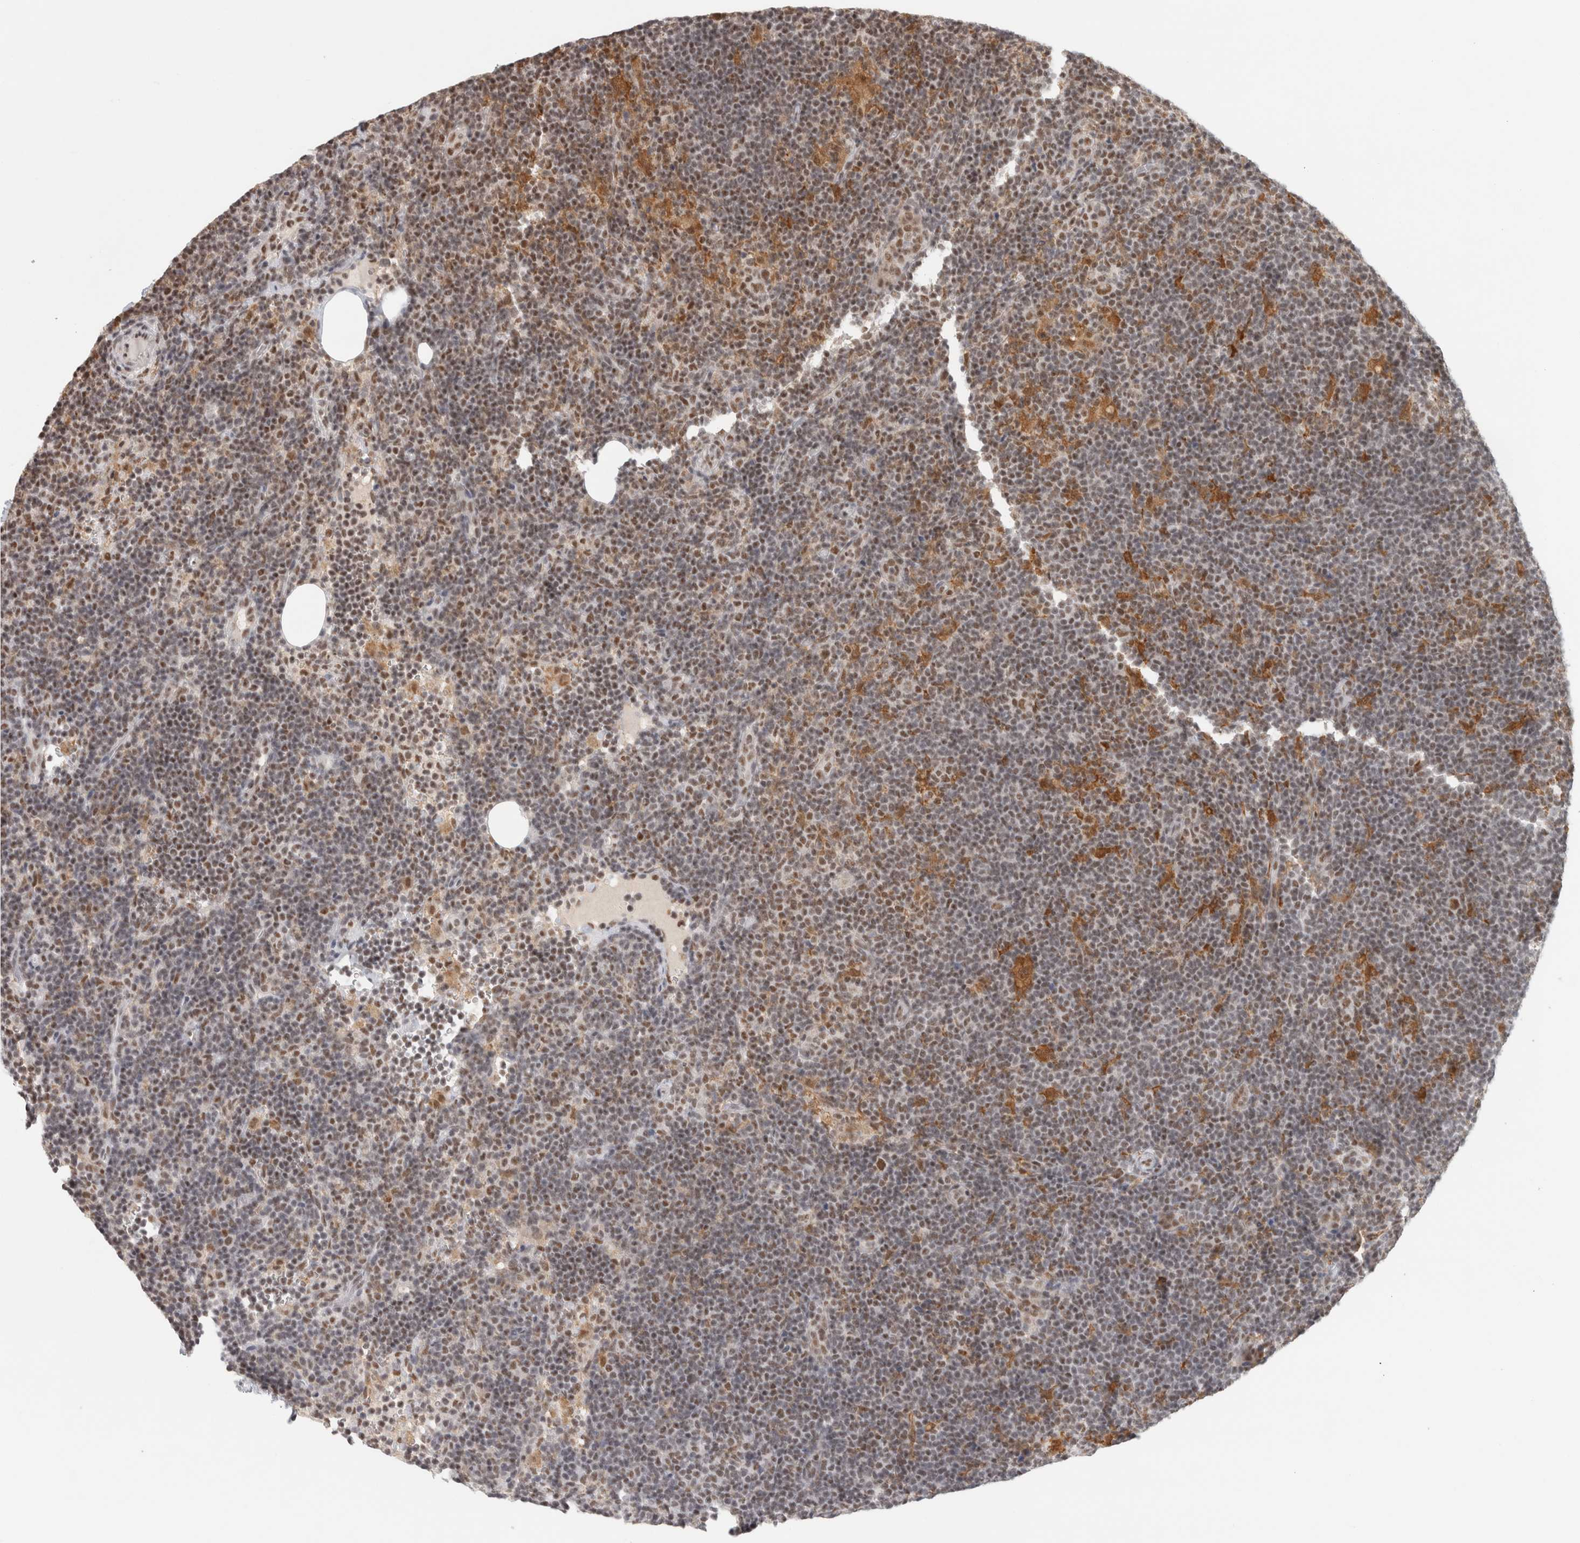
{"staining": {"intensity": "moderate", "quantity": "25%-75%", "location": "nuclear"}, "tissue": "lymphoma", "cell_type": "Tumor cells", "image_type": "cancer", "snomed": [{"axis": "morphology", "description": "Hodgkin's disease, NOS"}, {"axis": "topography", "description": "Lymph node"}], "caption": "Human Hodgkin's disease stained with a protein marker exhibits moderate staining in tumor cells.", "gene": "ZNF830", "patient": {"sex": "female", "age": 57}}